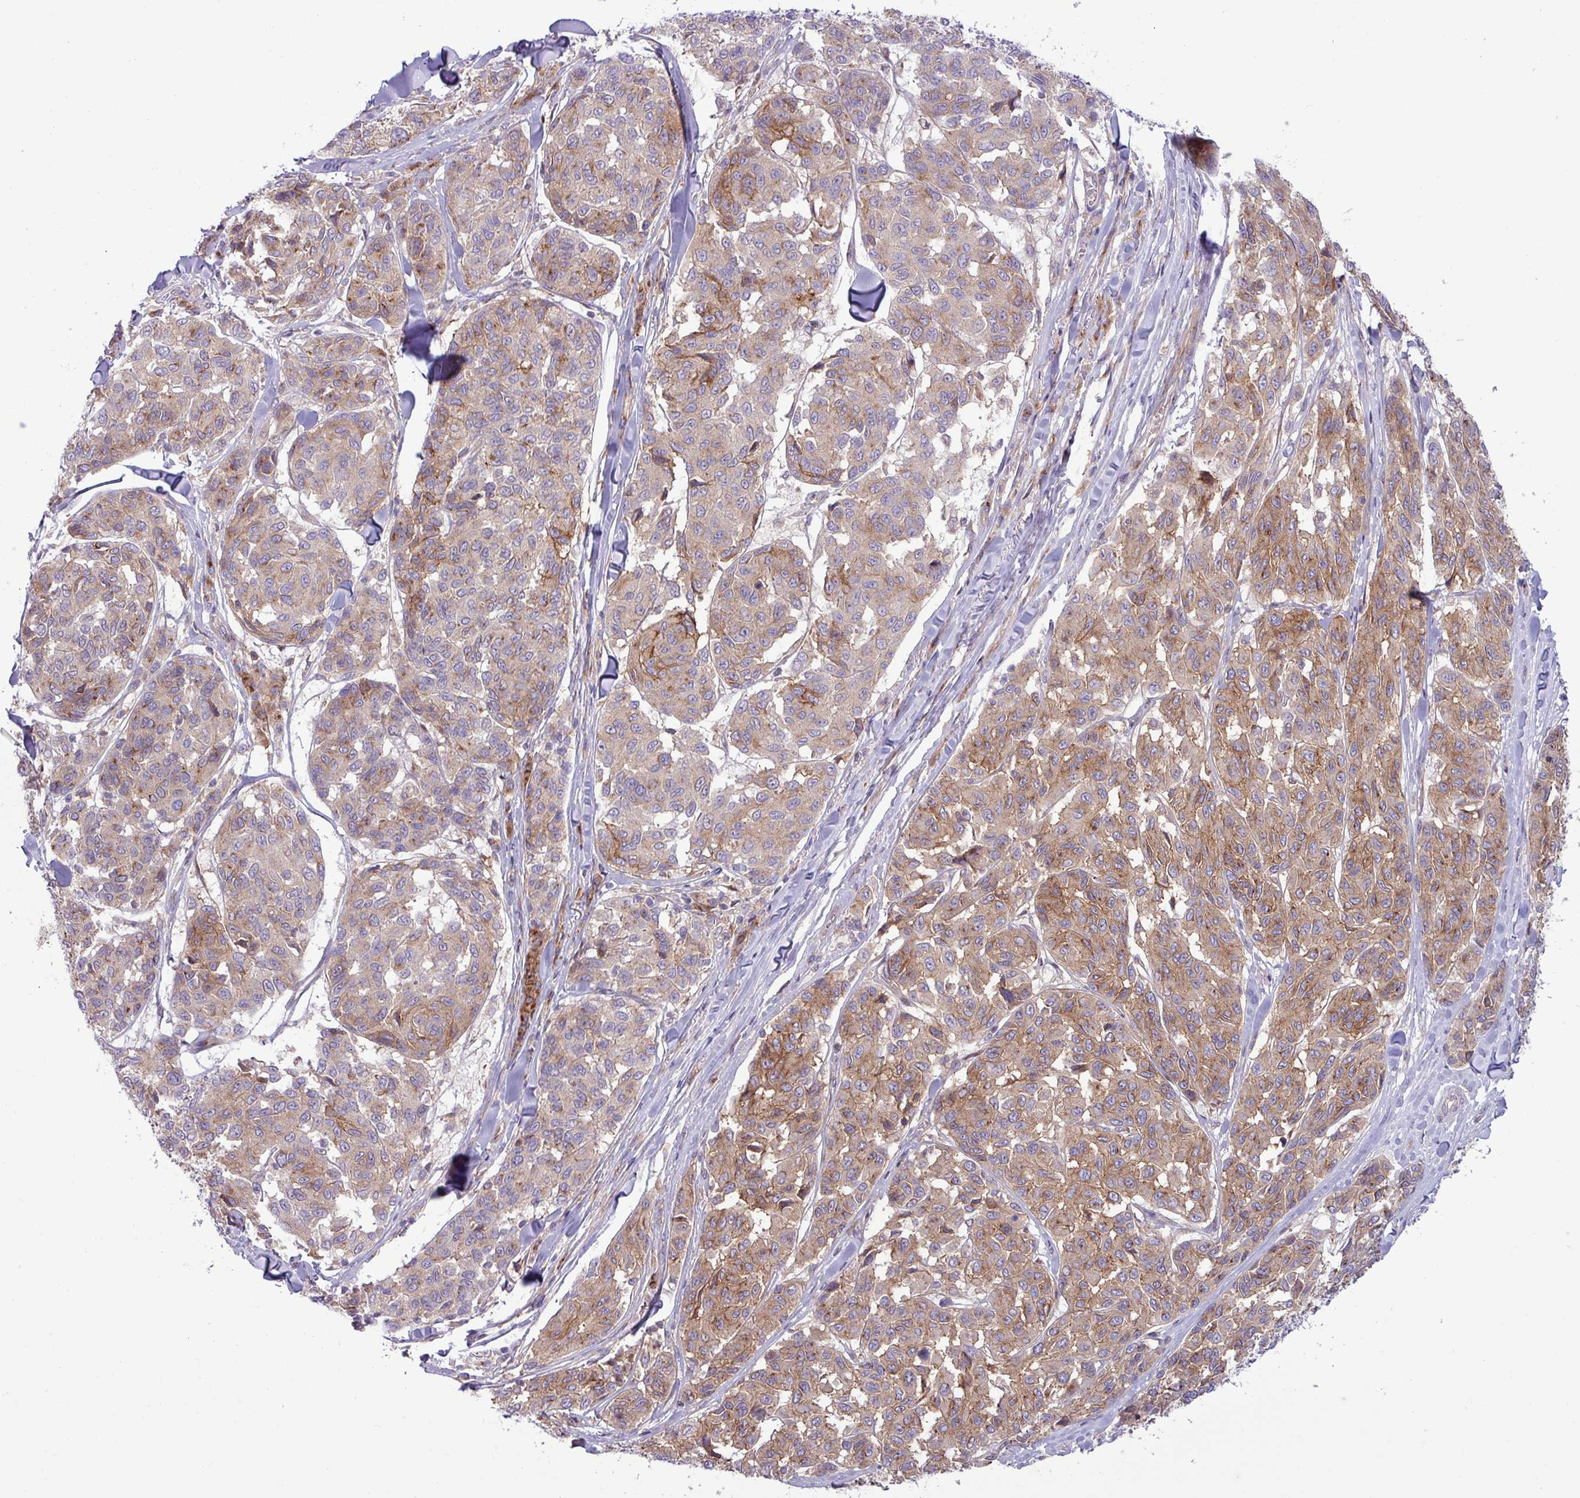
{"staining": {"intensity": "weak", "quantity": "25%-75%", "location": "cytoplasmic/membranous"}, "tissue": "melanoma", "cell_type": "Tumor cells", "image_type": "cancer", "snomed": [{"axis": "morphology", "description": "Malignant melanoma, NOS"}, {"axis": "topography", "description": "Skin"}], "caption": "The immunohistochemical stain highlights weak cytoplasmic/membranous expression in tumor cells of melanoma tissue.", "gene": "RAB19", "patient": {"sex": "female", "age": 66}}